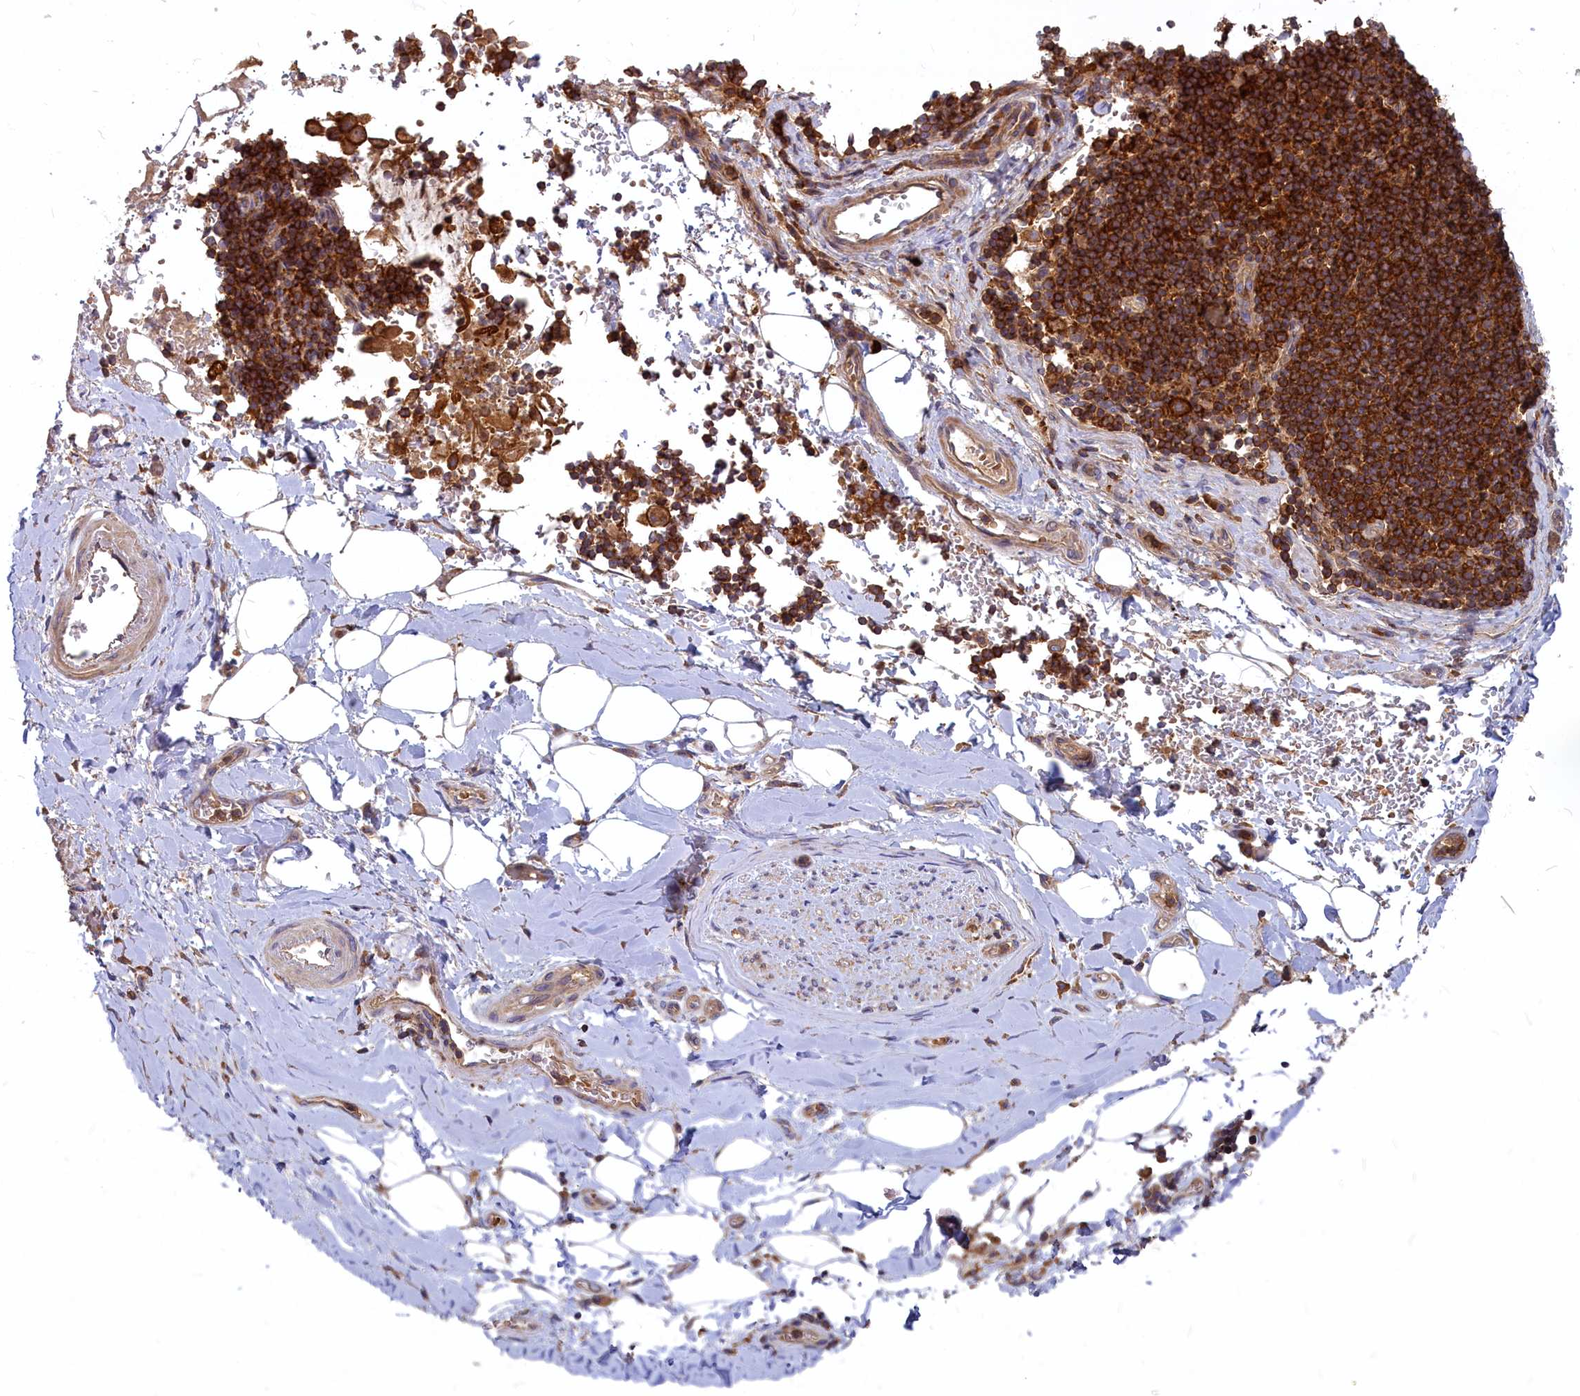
{"staining": {"intensity": "negative", "quantity": "none", "location": "none"}, "tissue": "adipose tissue", "cell_type": "Adipocytes", "image_type": "normal", "snomed": [{"axis": "morphology", "description": "Normal tissue, NOS"}, {"axis": "topography", "description": "Lymph node"}, {"axis": "topography", "description": "Cartilage tissue"}, {"axis": "topography", "description": "Bronchus"}], "caption": "High power microscopy image of an immunohistochemistry (IHC) image of normal adipose tissue, revealing no significant positivity in adipocytes.", "gene": "MYO9B", "patient": {"sex": "male", "age": 63}}